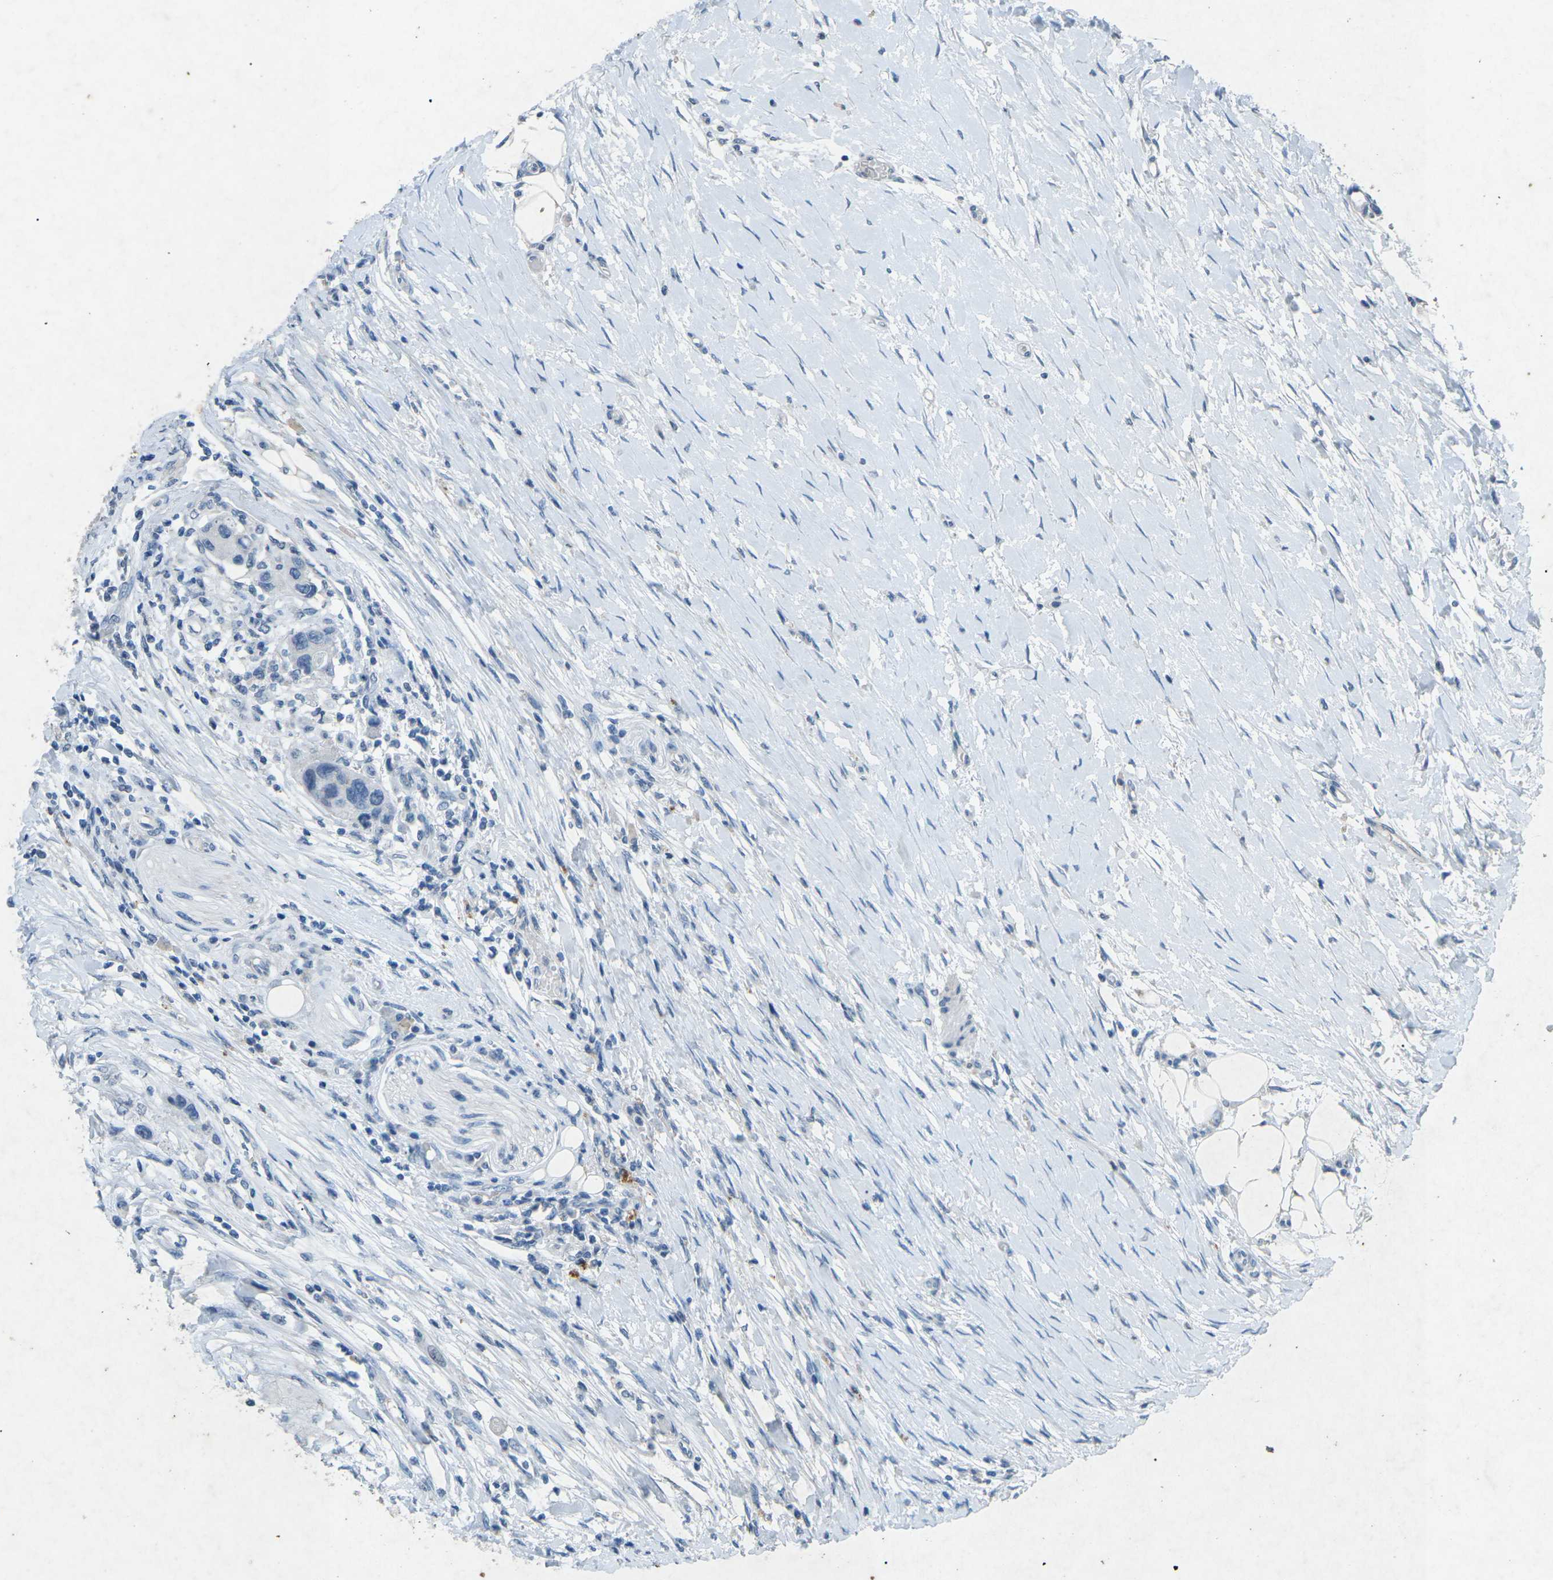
{"staining": {"intensity": "negative", "quantity": "none", "location": "none"}, "tissue": "urothelial cancer", "cell_type": "Tumor cells", "image_type": "cancer", "snomed": [{"axis": "morphology", "description": "Urothelial carcinoma, High grade"}, {"axis": "topography", "description": "Urinary bladder"}], "caption": "High power microscopy micrograph of an immunohistochemistry histopathology image of urothelial cancer, revealing no significant expression in tumor cells.", "gene": "A1BG", "patient": {"sex": "female", "age": 56}}